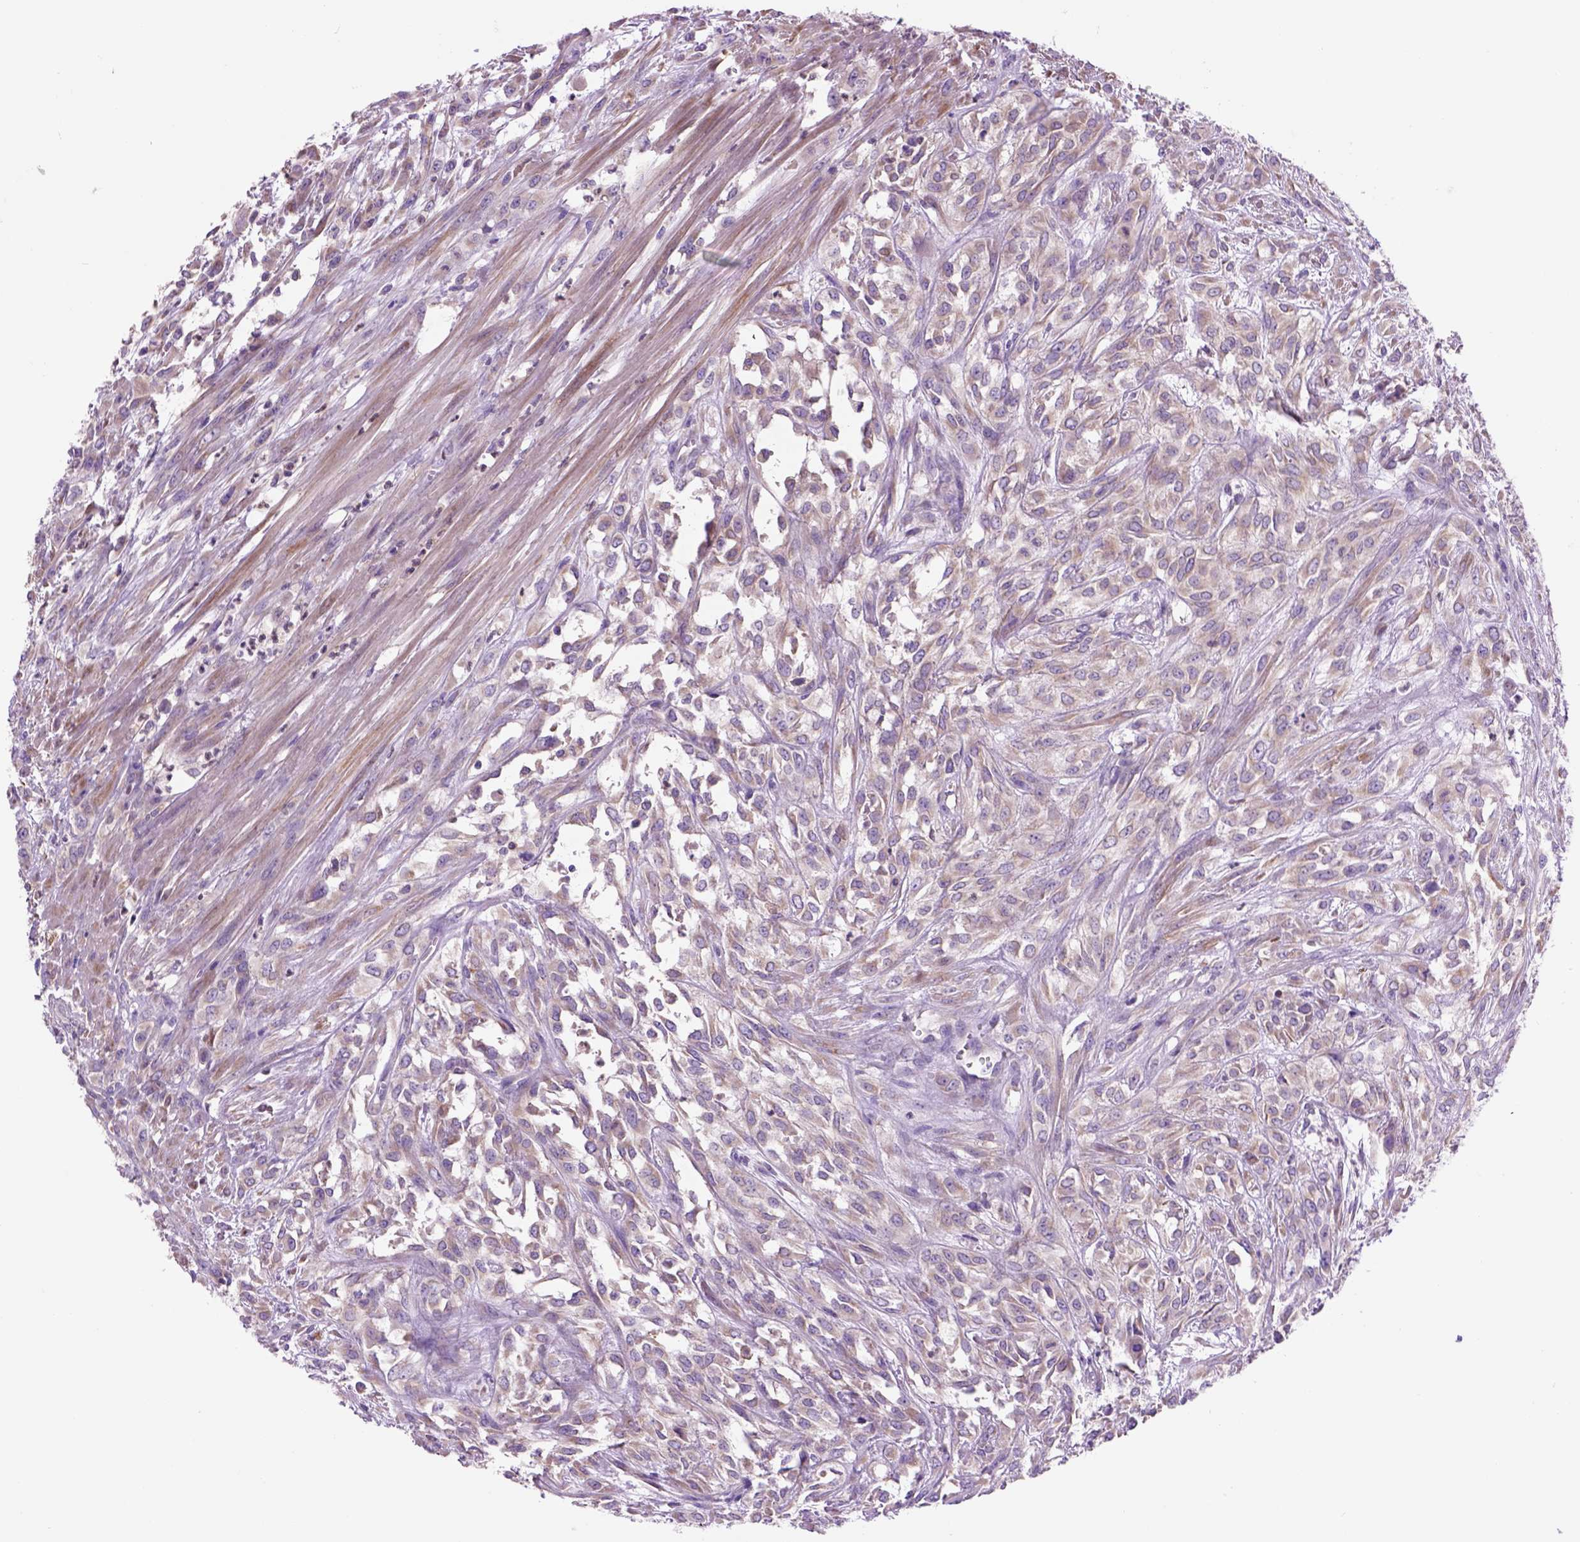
{"staining": {"intensity": "weak", "quantity": ">75%", "location": "cytoplasmic/membranous"}, "tissue": "urothelial cancer", "cell_type": "Tumor cells", "image_type": "cancer", "snomed": [{"axis": "morphology", "description": "Urothelial carcinoma, High grade"}, {"axis": "topography", "description": "Urinary bladder"}], "caption": "A low amount of weak cytoplasmic/membranous positivity is identified in about >75% of tumor cells in urothelial cancer tissue.", "gene": "PIAS3", "patient": {"sex": "male", "age": 67}}